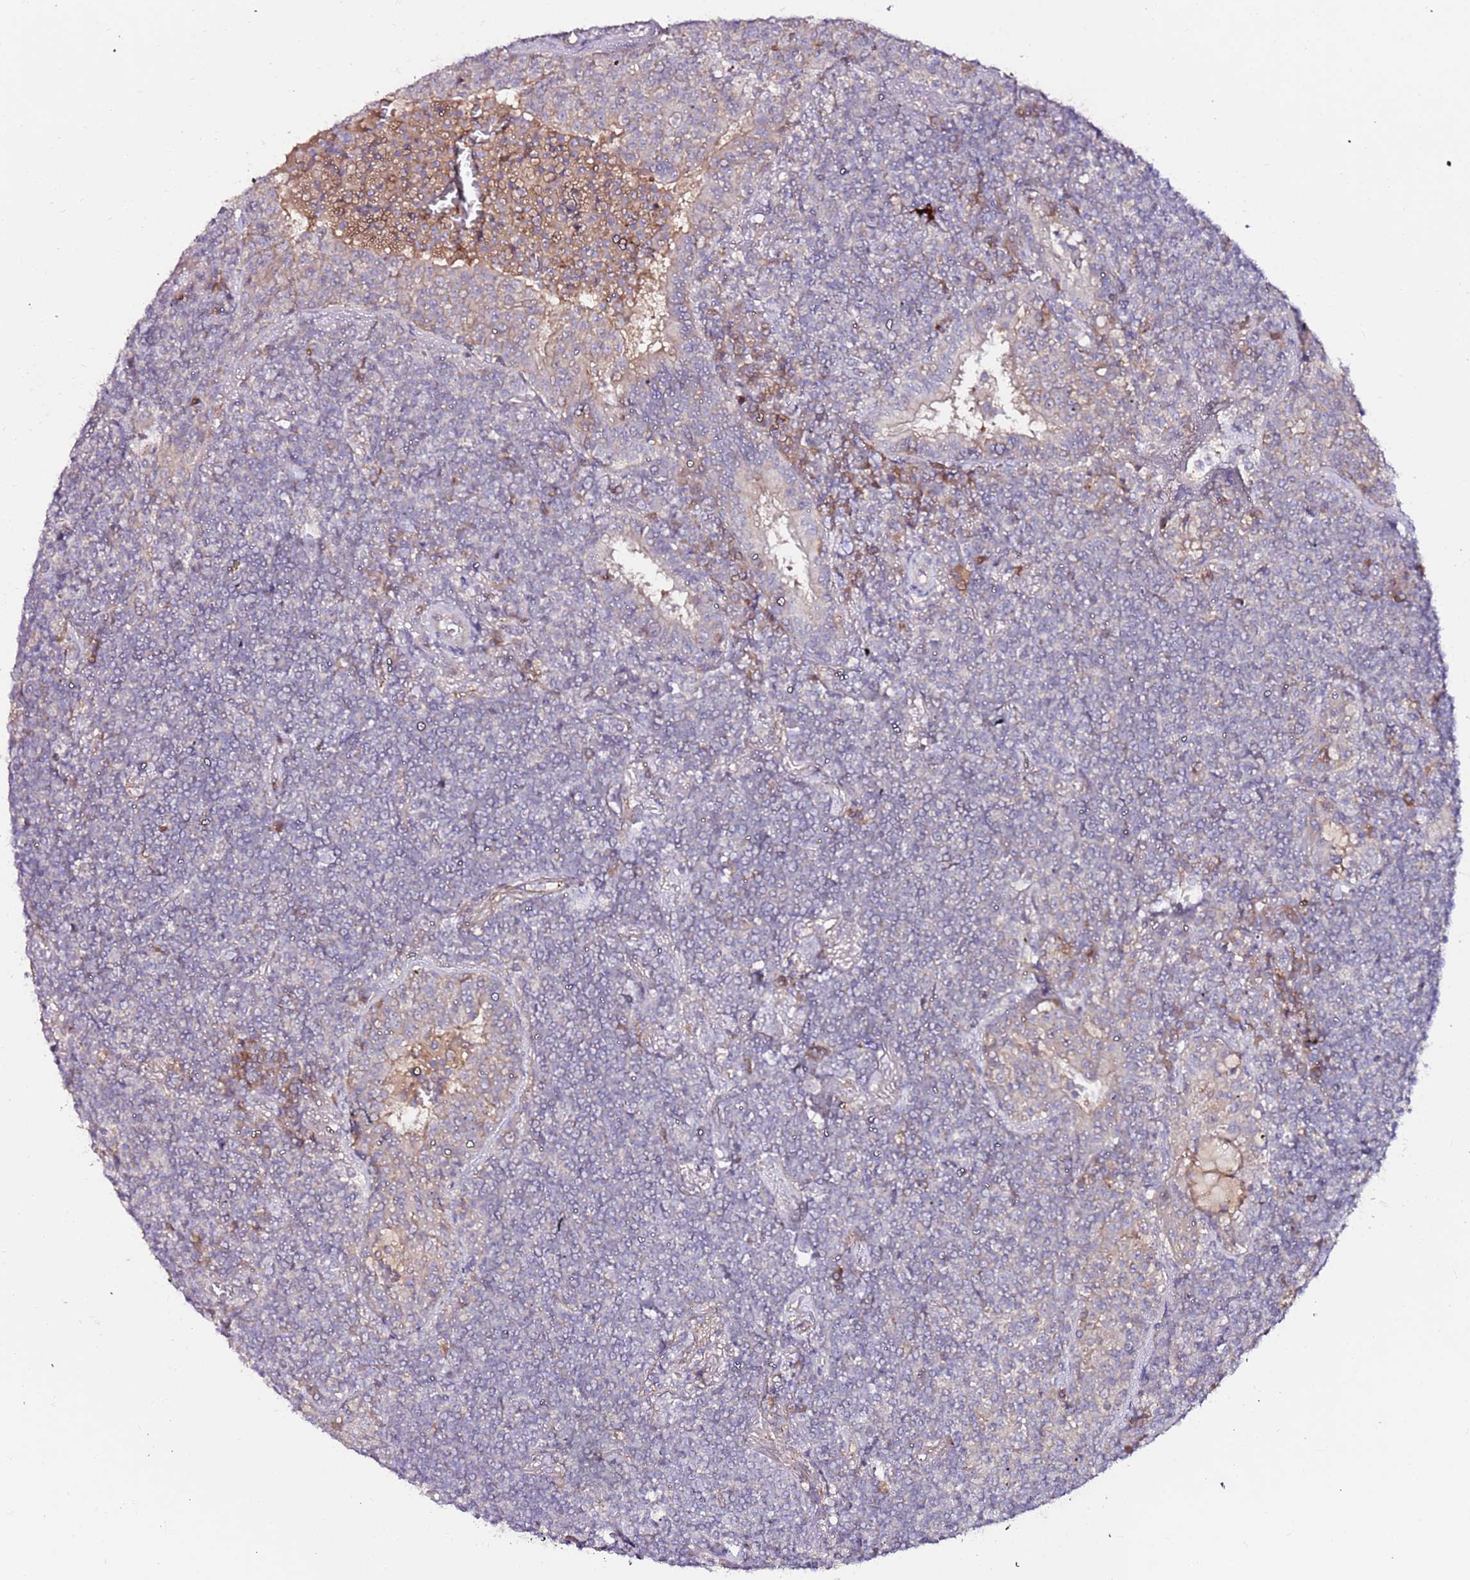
{"staining": {"intensity": "negative", "quantity": "none", "location": "none"}, "tissue": "lymphoma", "cell_type": "Tumor cells", "image_type": "cancer", "snomed": [{"axis": "morphology", "description": "Malignant lymphoma, non-Hodgkin's type, Low grade"}, {"axis": "topography", "description": "Lung"}], "caption": "This is an IHC histopathology image of human malignant lymphoma, non-Hodgkin's type (low-grade). There is no staining in tumor cells.", "gene": "FLVCR1", "patient": {"sex": "female", "age": 71}}